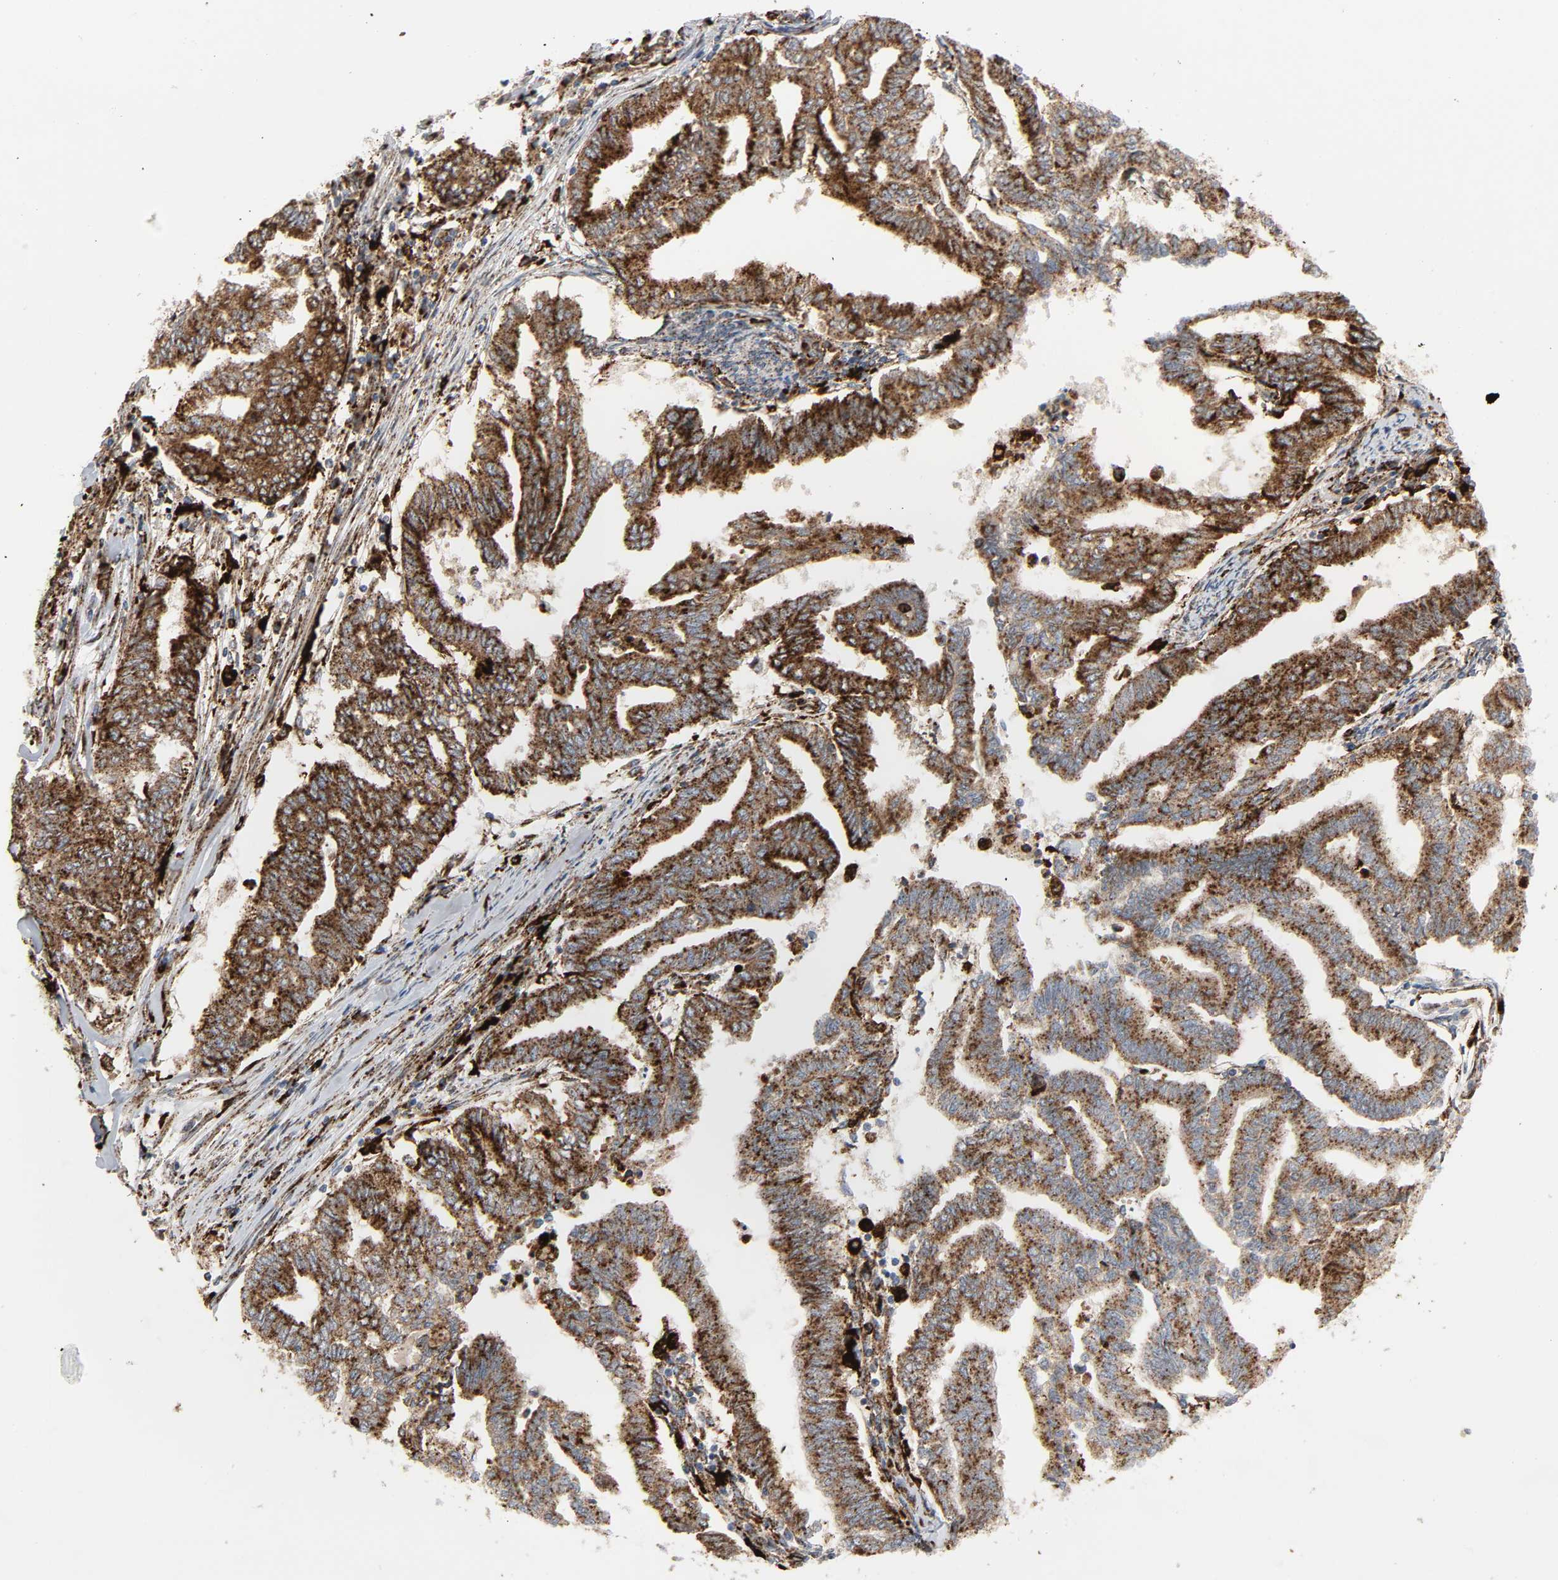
{"staining": {"intensity": "strong", "quantity": ">75%", "location": "cytoplasmic/membranous"}, "tissue": "endometrial cancer", "cell_type": "Tumor cells", "image_type": "cancer", "snomed": [{"axis": "morphology", "description": "Adenocarcinoma, NOS"}, {"axis": "topography", "description": "Endometrium"}], "caption": "Tumor cells exhibit high levels of strong cytoplasmic/membranous positivity in approximately >75% of cells in endometrial cancer (adenocarcinoma). The protein is stained brown, and the nuclei are stained in blue (DAB (3,3'-diaminobenzidine) IHC with brightfield microscopy, high magnification).", "gene": "PSAP", "patient": {"sex": "female", "age": 79}}